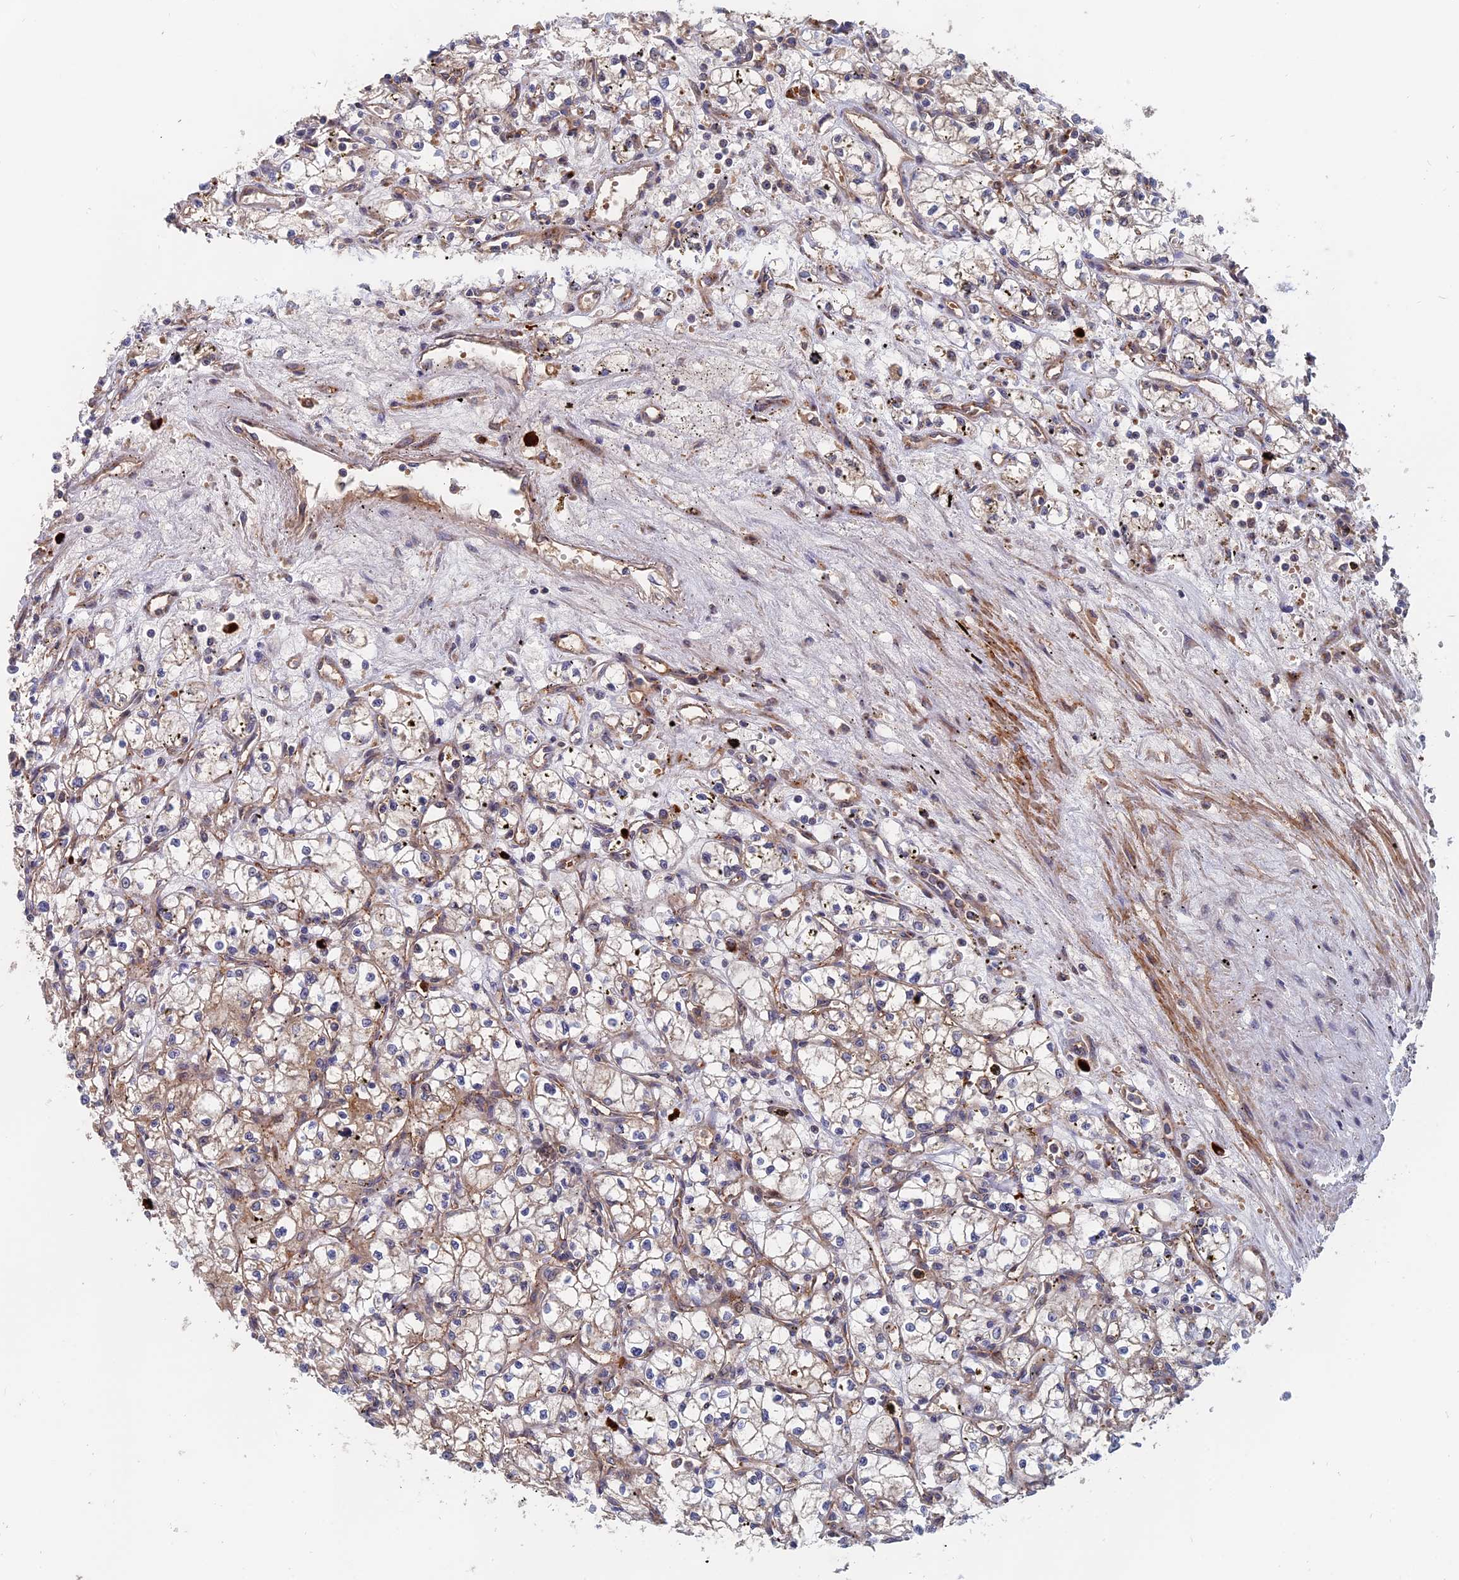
{"staining": {"intensity": "negative", "quantity": "none", "location": "none"}, "tissue": "renal cancer", "cell_type": "Tumor cells", "image_type": "cancer", "snomed": [{"axis": "morphology", "description": "Adenocarcinoma, NOS"}, {"axis": "topography", "description": "Kidney"}], "caption": "Tumor cells show no significant staining in renal cancer (adenocarcinoma). Nuclei are stained in blue.", "gene": "TRAPPC2L", "patient": {"sex": "male", "age": 59}}